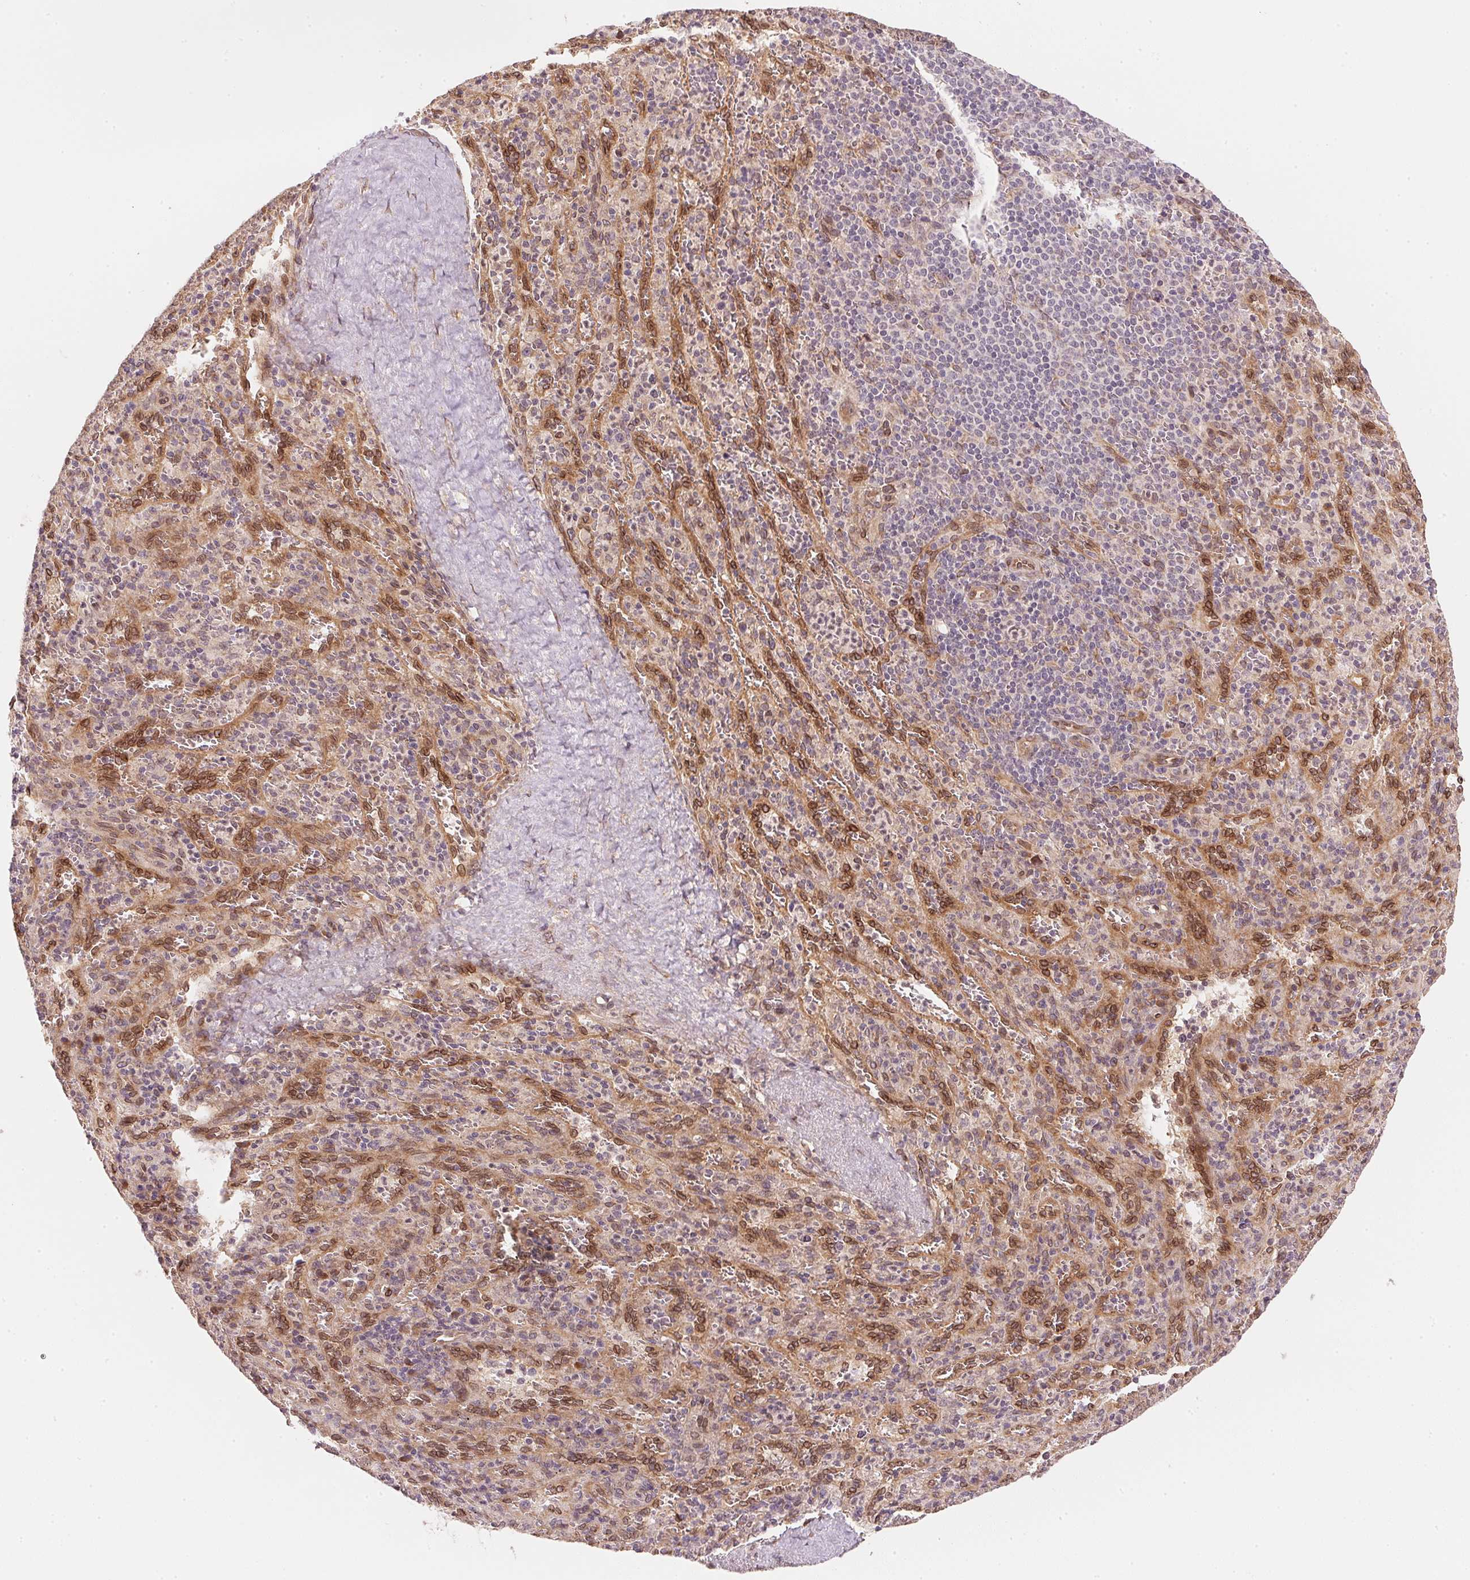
{"staining": {"intensity": "negative", "quantity": "none", "location": "none"}, "tissue": "spleen", "cell_type": "Cells in red pulp", "image_type": "normal", "snomed": [{"axis": "morphology", "description": "Normal tissue, NOS"}, {"axis": "topography", "description": "Spleen"}], "caption": "DAB (3,3'-diaminobenzidine) immunohistochemical staining of benign spleen reveals no significant staining in cells in red pulp.", "gene": "EI24", "patient": {"sex": "male", "age": 57}}